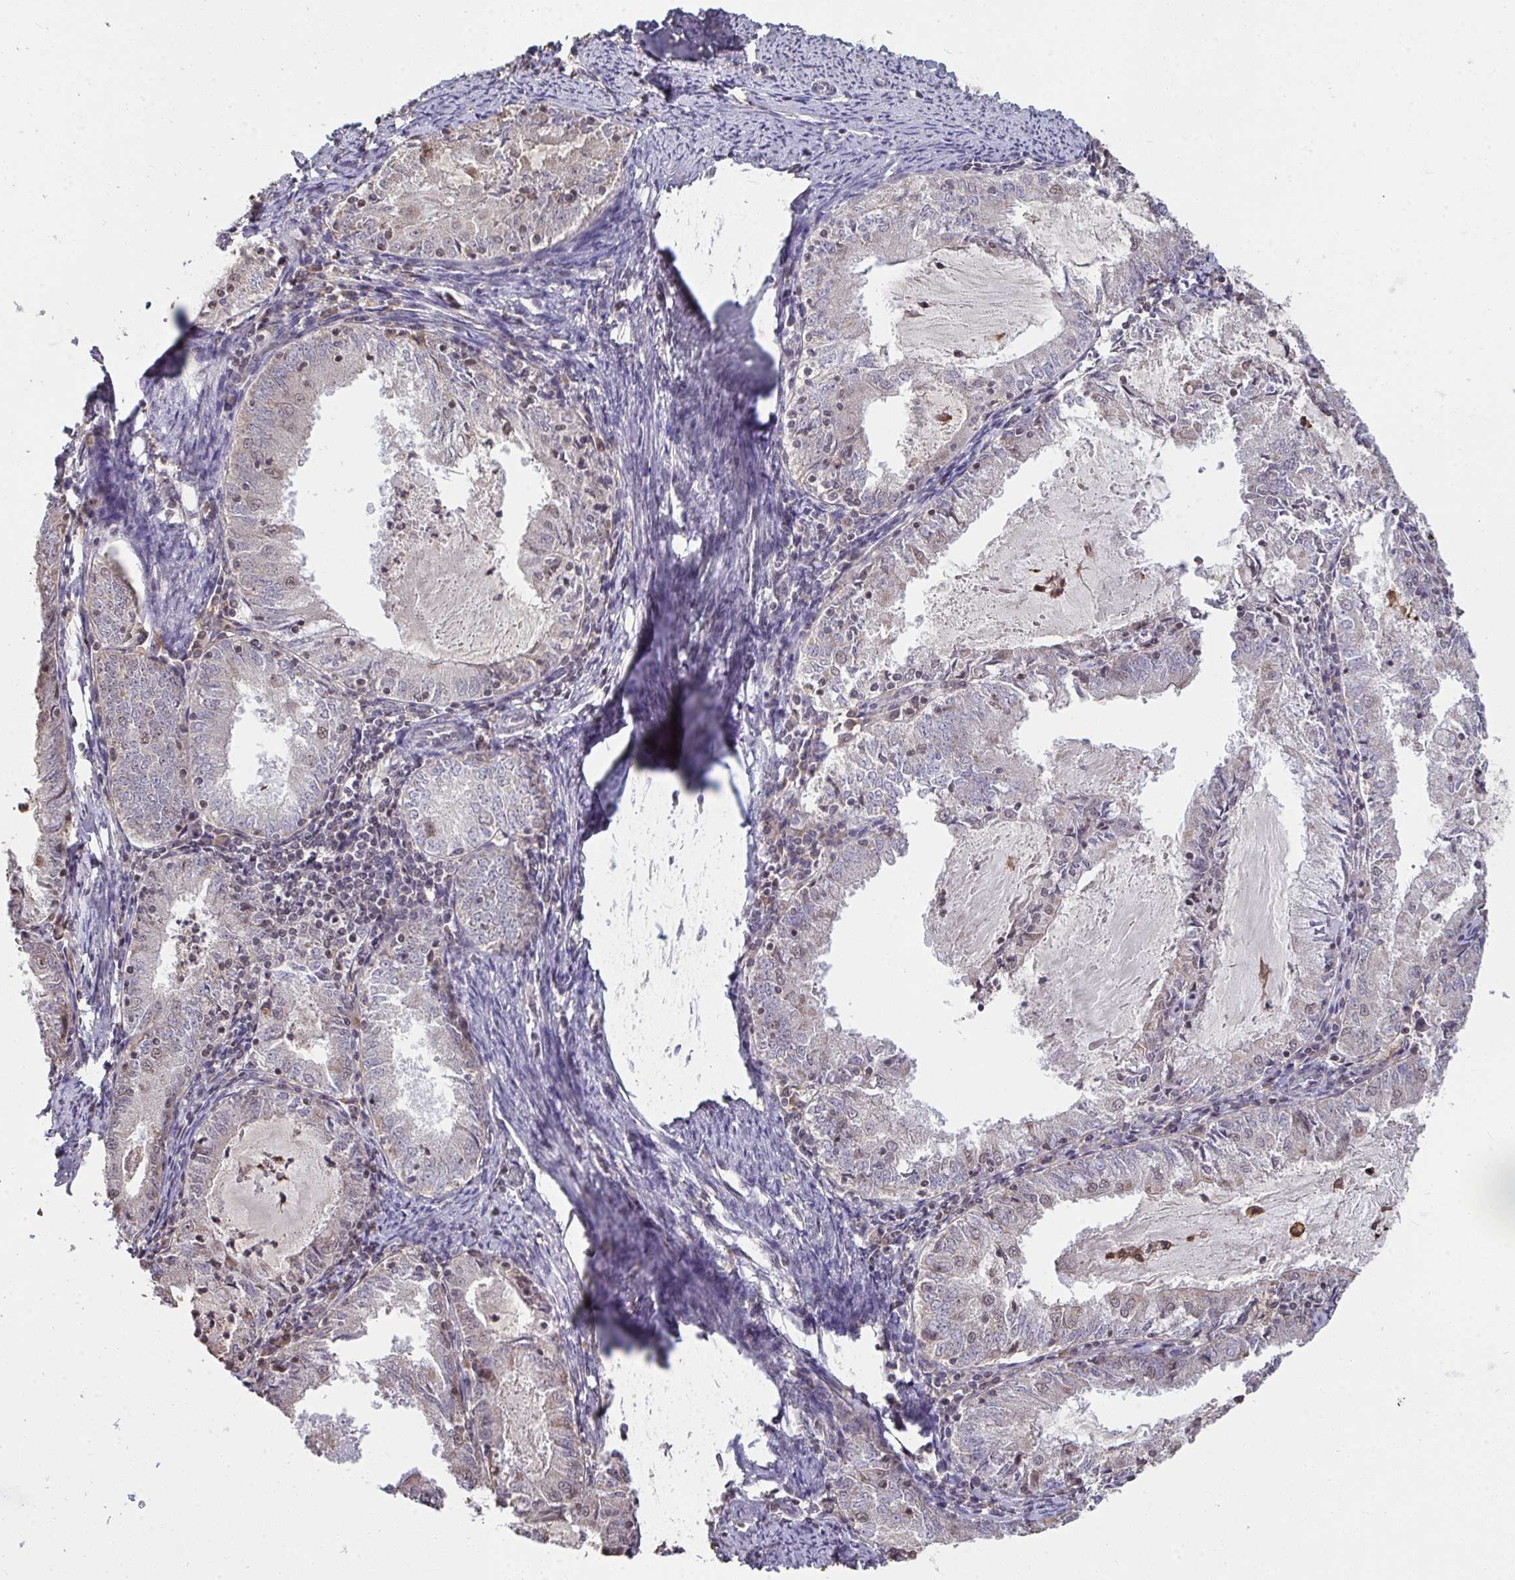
{"staining": {"intensity": "weak", "quantity": "<25%", "location": "nuclear"}, "tissue": "endometrial cancer", "cell_type": "Tumor cells", "image_type": "cancer", "snomed": [{"axis": "morphology", "description": "Adenocarcinoma, NOS"}, {"axis": "topography", "description": "Endometrium"}], "caption": "IHC of human adenocarcinoma (endometrial) displays no staining in tumor cells. (Stains: DAB immunohistochemistry (IHC) with hematoxylin counter stain, Microscopy: brightfield microscopy at high magnification).", "gene": "SAP30", "patient": {"sex": "female", "age": 57}}